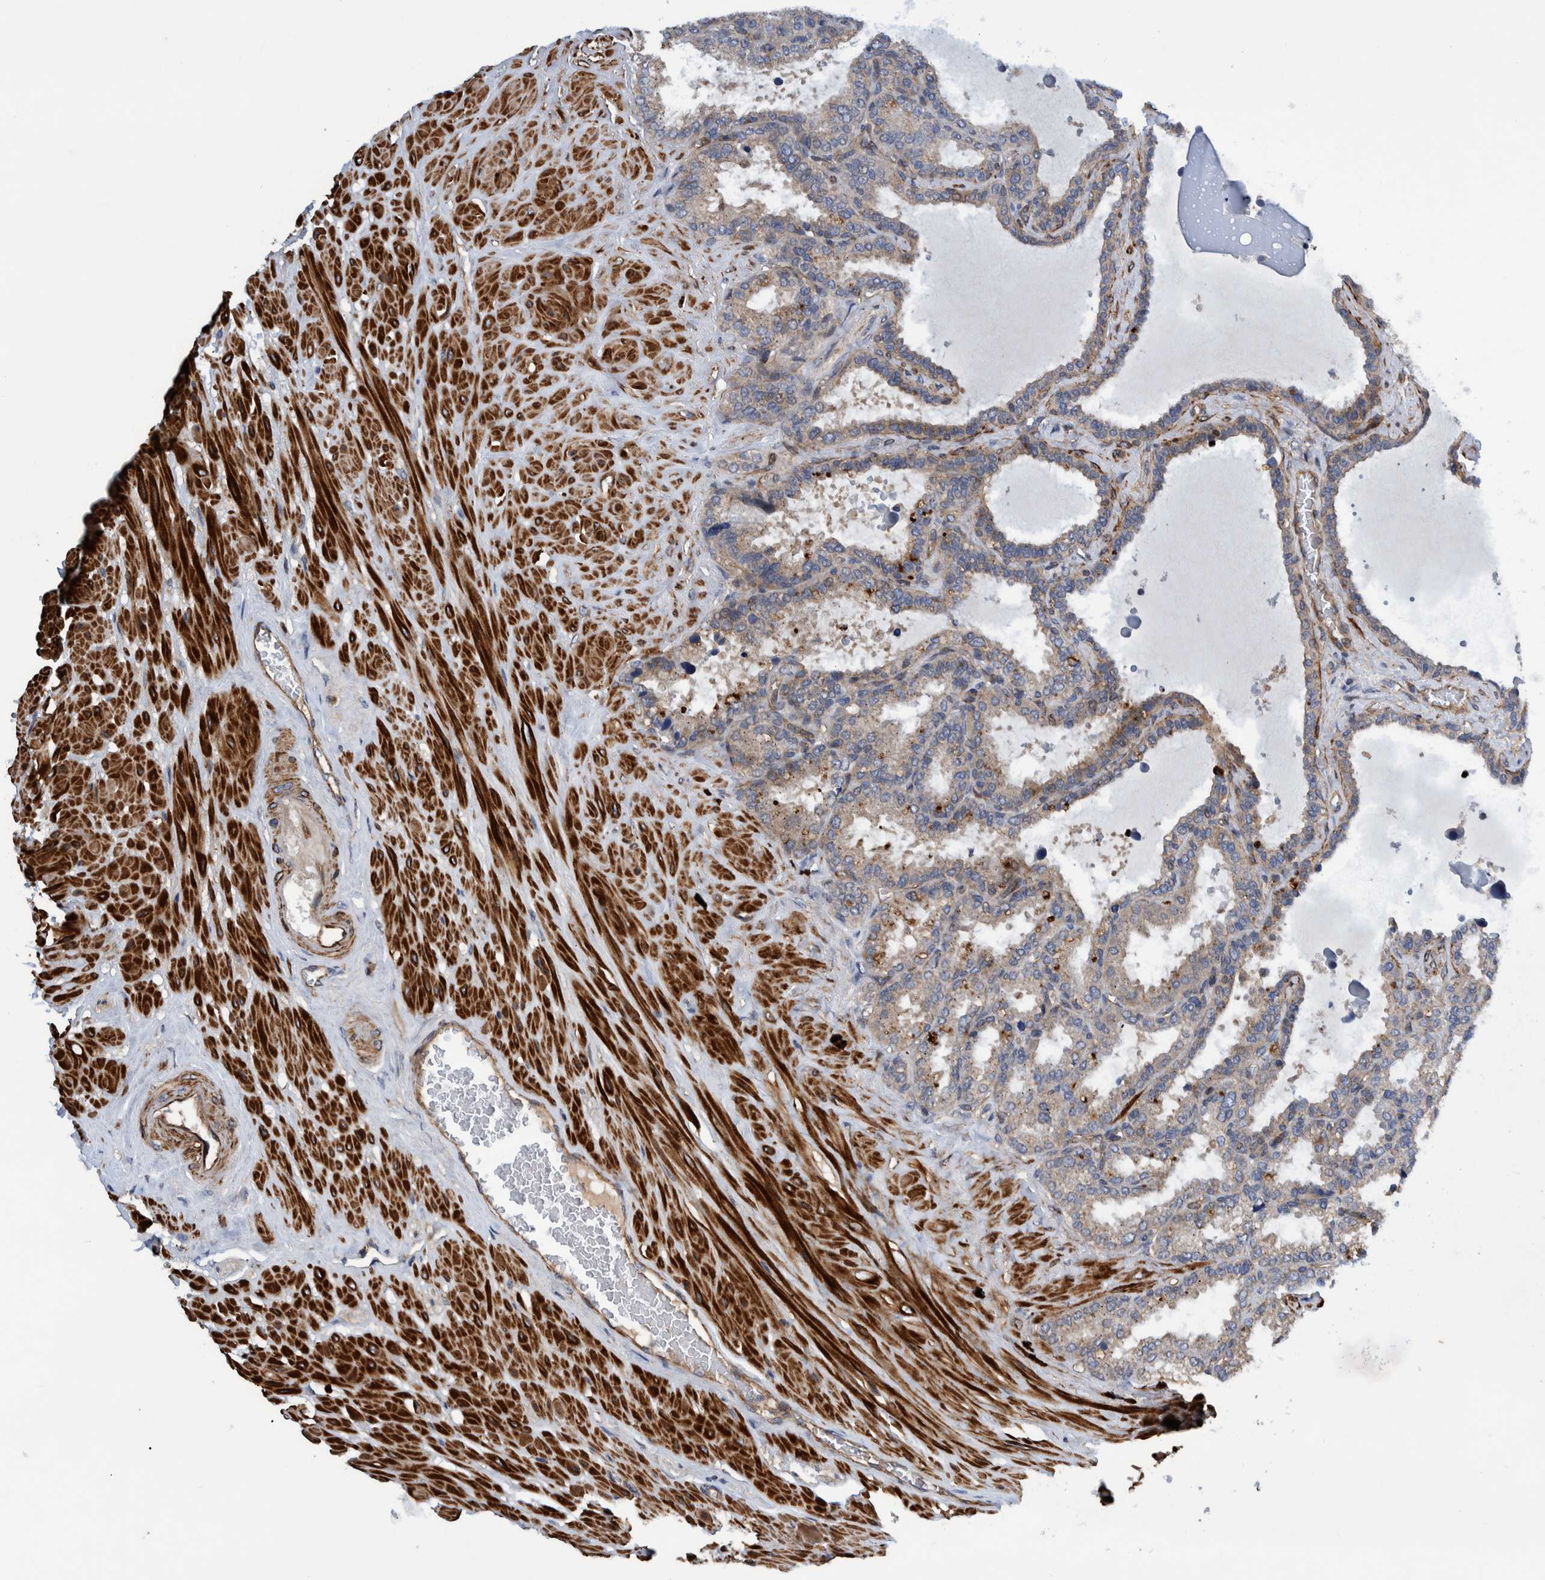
{"staining": {"intensity": "moderate", "quantity": ">75%", "location": "cytoplasmic/membranous"}, "tissue": "seminal vesicle", "cell_type": "Glandular cells", "image_type": "normal", "snomed": [{"axis": "morphology", "description": "Normal tissue, NOS"}, {"axis": "topography", "description": "Seminal veicle"}], "caption": "This is an image of immunohistochemistry staining of unremarkable seminal vesicle, which shows moderate positivity in the cytoplasmic/membranous of glandular cells.", "gene": "GRPEL2", "patient": {"sex": "male", "age": 46}}